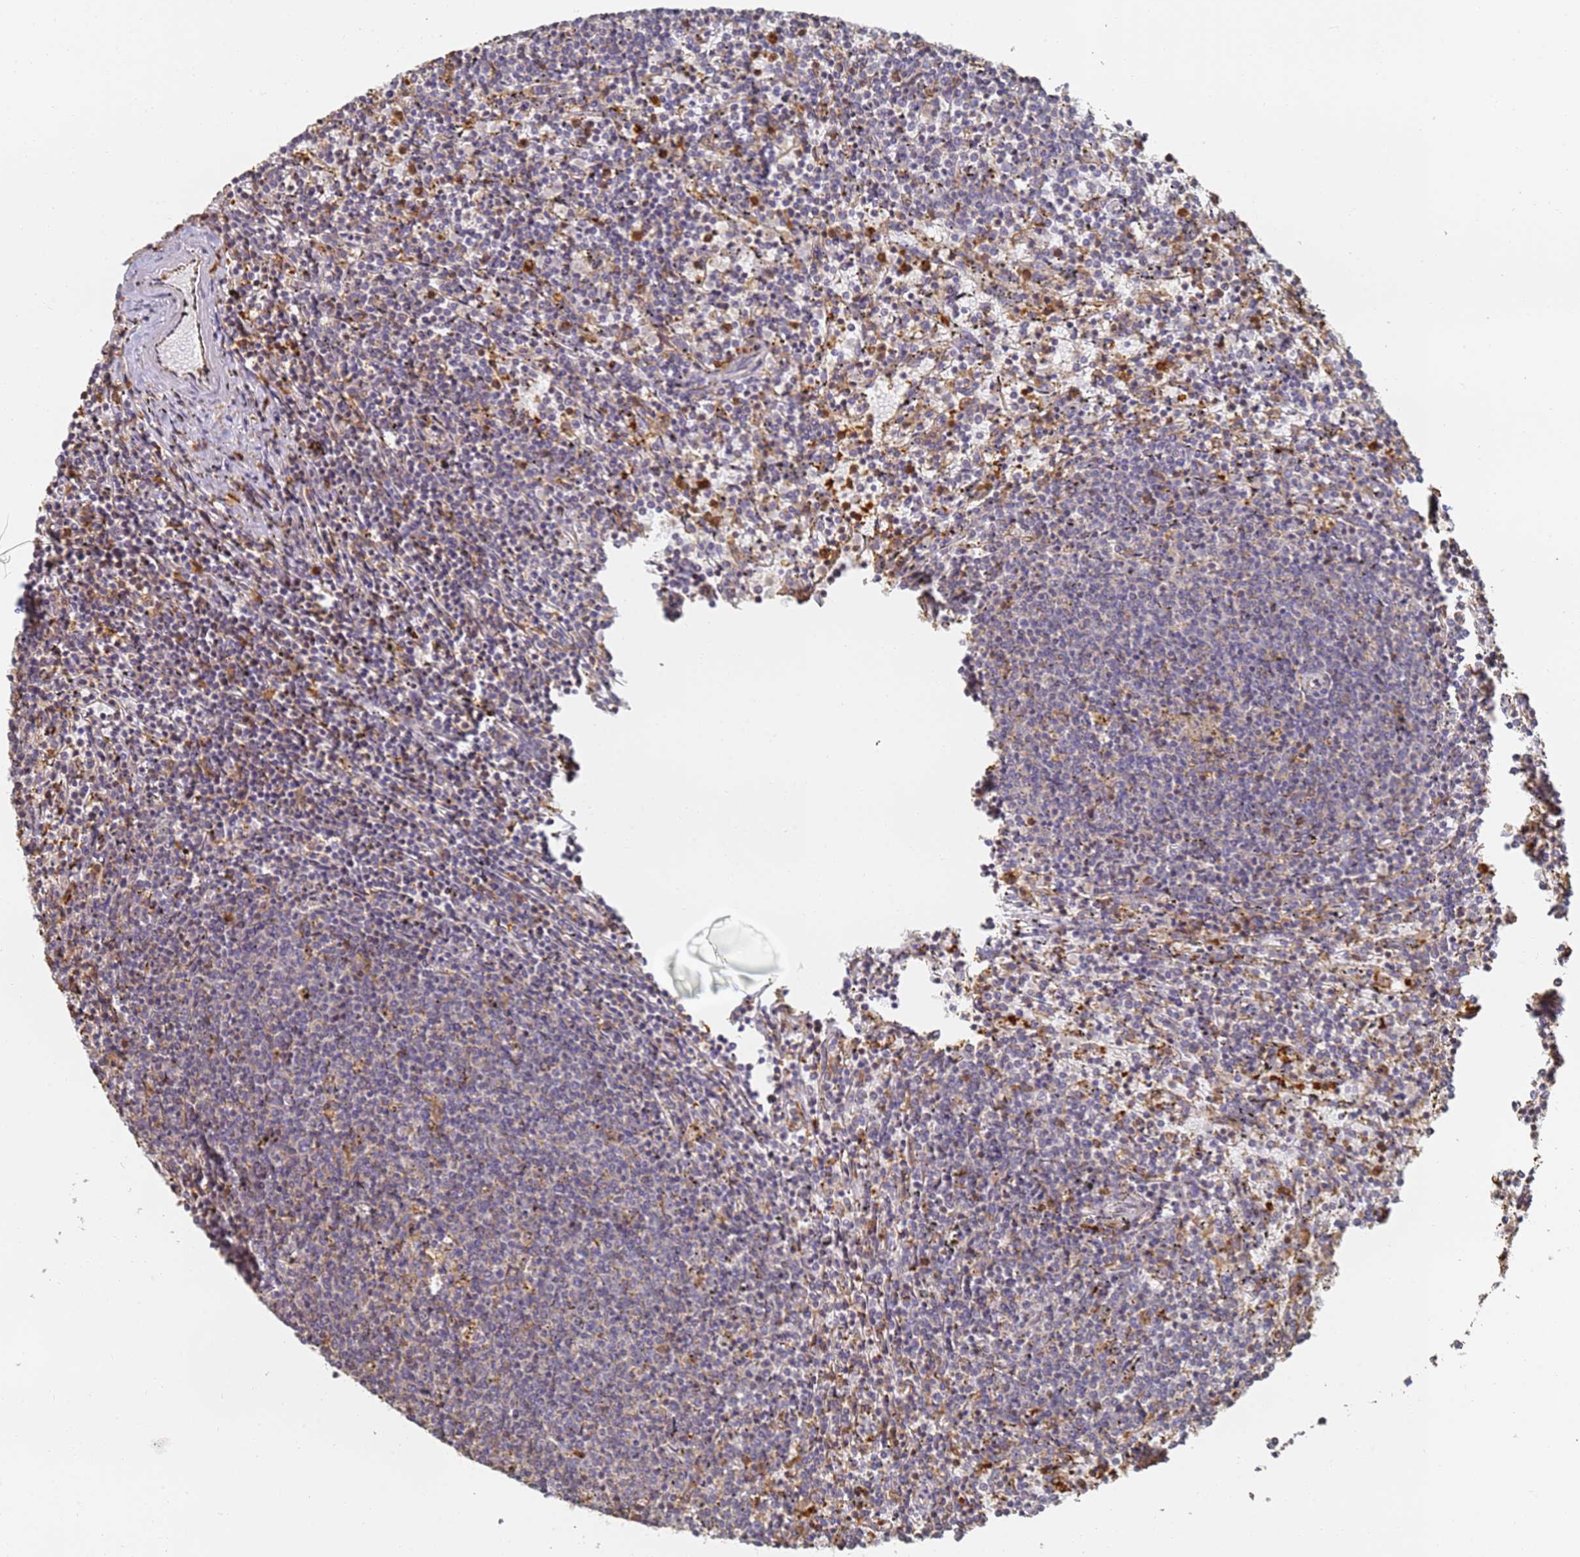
{"staining": {"intensity": "negative", "quantity": "none", "location": "none"}, "tissue": "lymphoma", "cell_type": "Tumor cells", "image_type": "cancer", "snomed": [{"axis": "morphology", "description": "Malignant lymphoma, non-Hodgkin's type, Low grade"}, {"axis": "topography", "description": "Spleen"}], "caption": "The immunohistochemistry micrograph has no significant positivity in tumor cells of lymphoma tissue. (IHC, brightfield microscopy, high magnification).", "gene": "BIN2", "patient": {"sex": "female", "age": 50}}